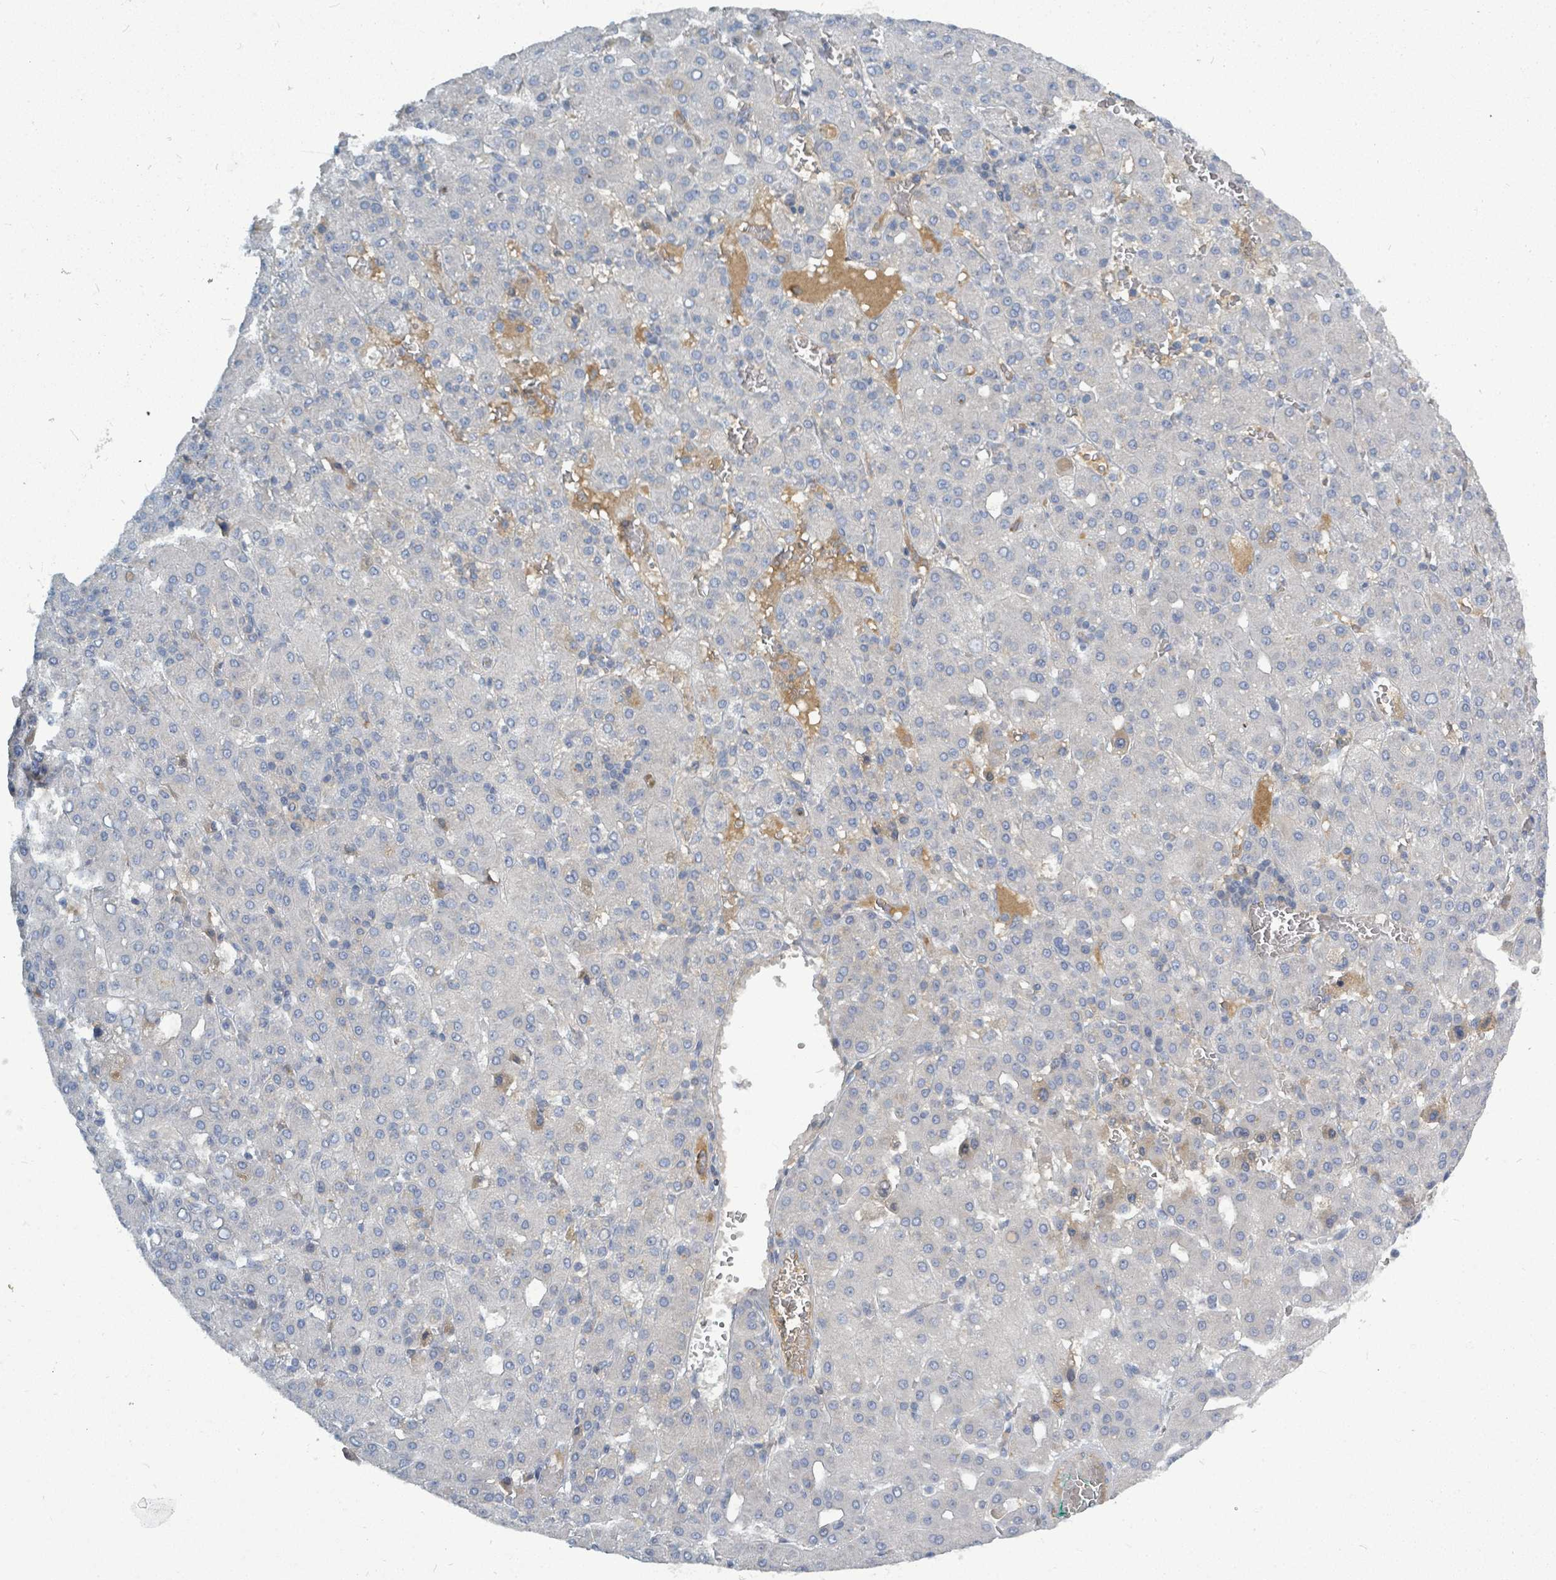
{"staining": {"intensity": "negative", "quantity": "none", "location": "none"}, "tissue": "liver cancer", "cell_type": "Tumor cells", "image_type": "cancer", "snomed": [{"axis": "morphology", "description": "Carcinoma, Hepatocellular, NOS"}, {"axis": "topography", "description": "Liver"}], "caption": "Liver hepatocellular carcinoma was stained to show a protein in brown. There is no significant expression in tumor cells.", "gene": "SLC25A23", "patient": {"sex": "male", "age": 65}}